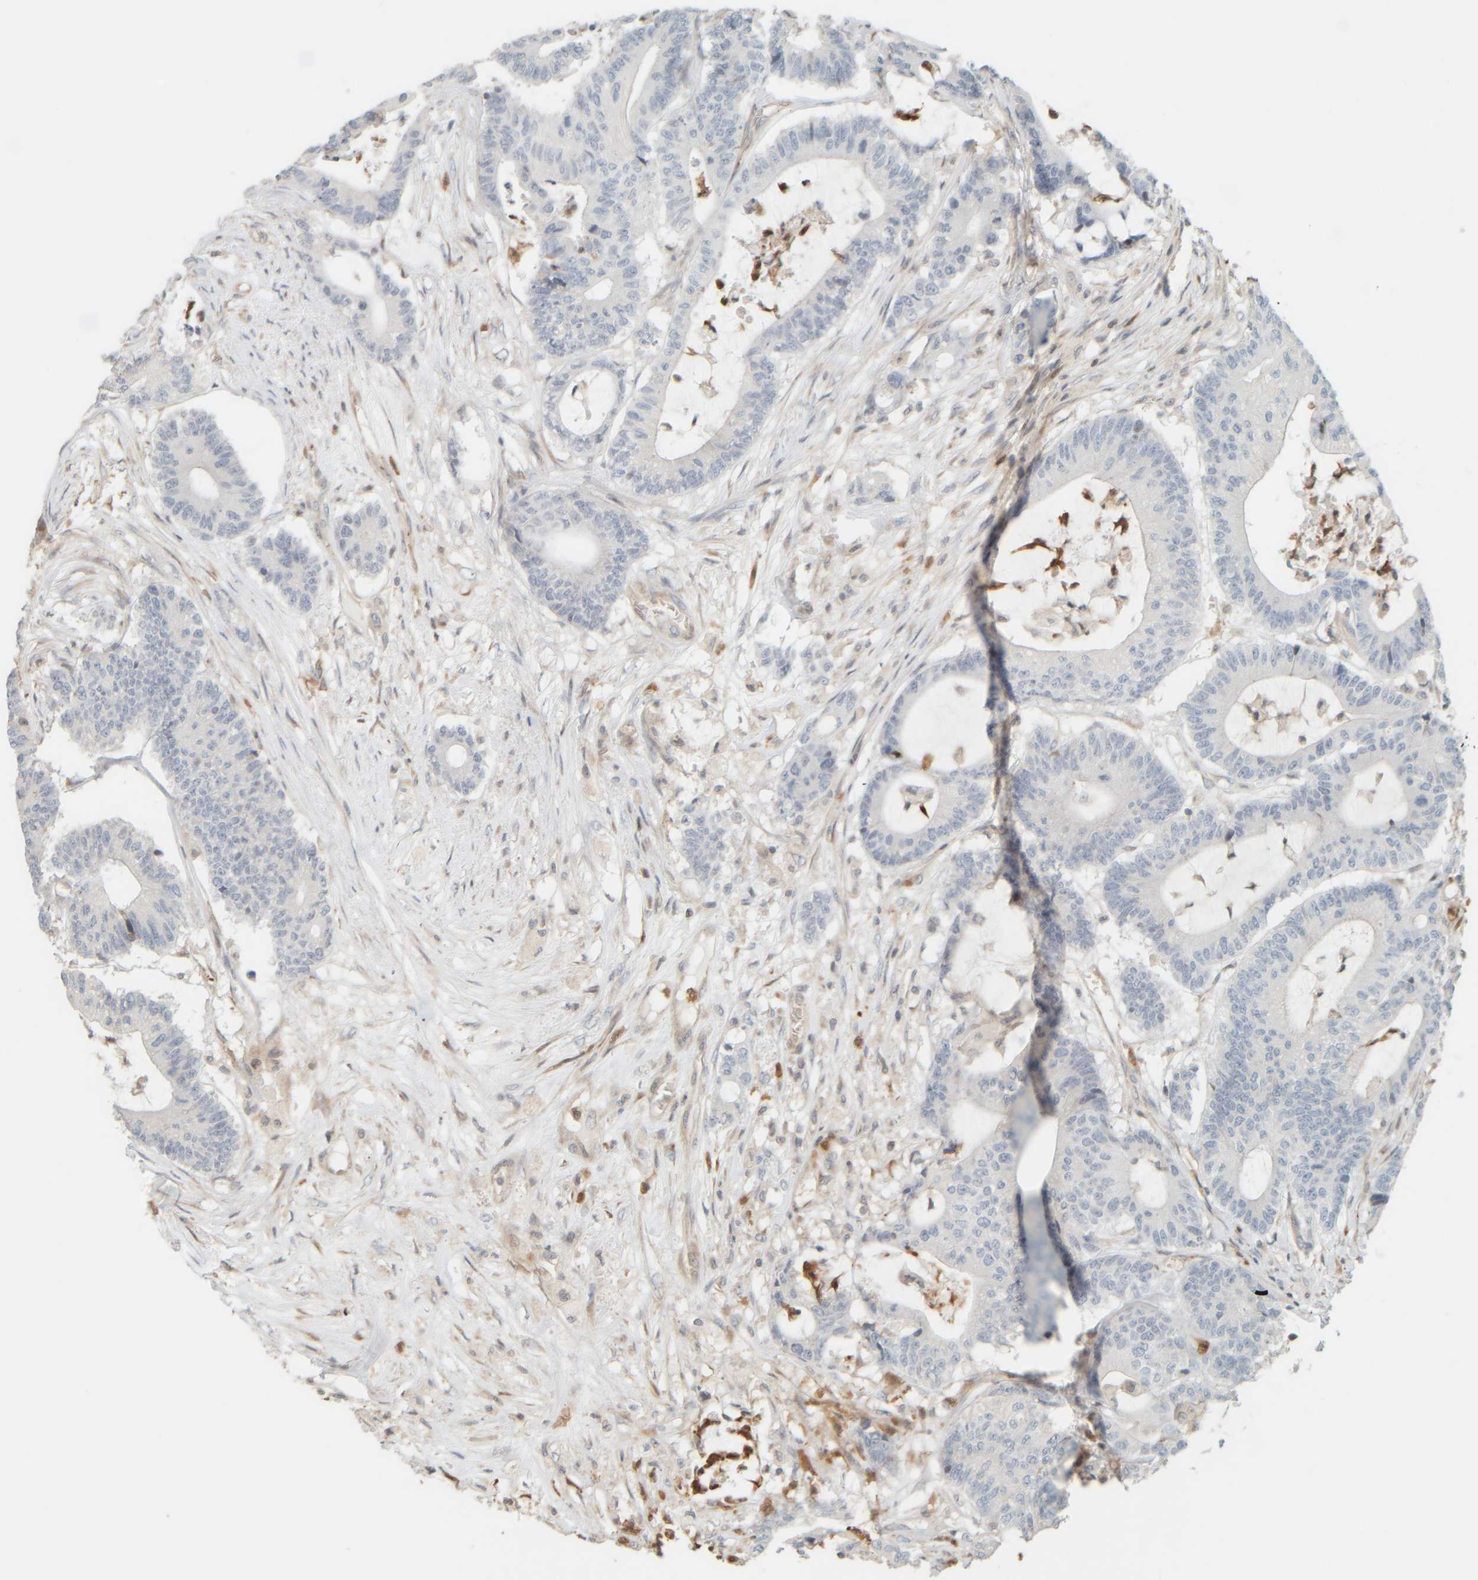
{"staining": {"intensity": "negative", "quantity": "none", "location": "none"}, "tissue": "colorectal cancer", "cell_type": "Tumor cells", "image_type": "cancer", "snomed": [{"axis": "morphology", "description": "Adenocarcinoma, NOS"}, {"axis": "topography", "description": "Colon"}], "caption": "The immunohistochemistry (IHC) histopathology image has no significant expression in tumor cells of colorectal adenocarcinoma tissue.", "gene": "PTGES3L-AARSD1", "patient": {"sex": "female", "age": 84}}